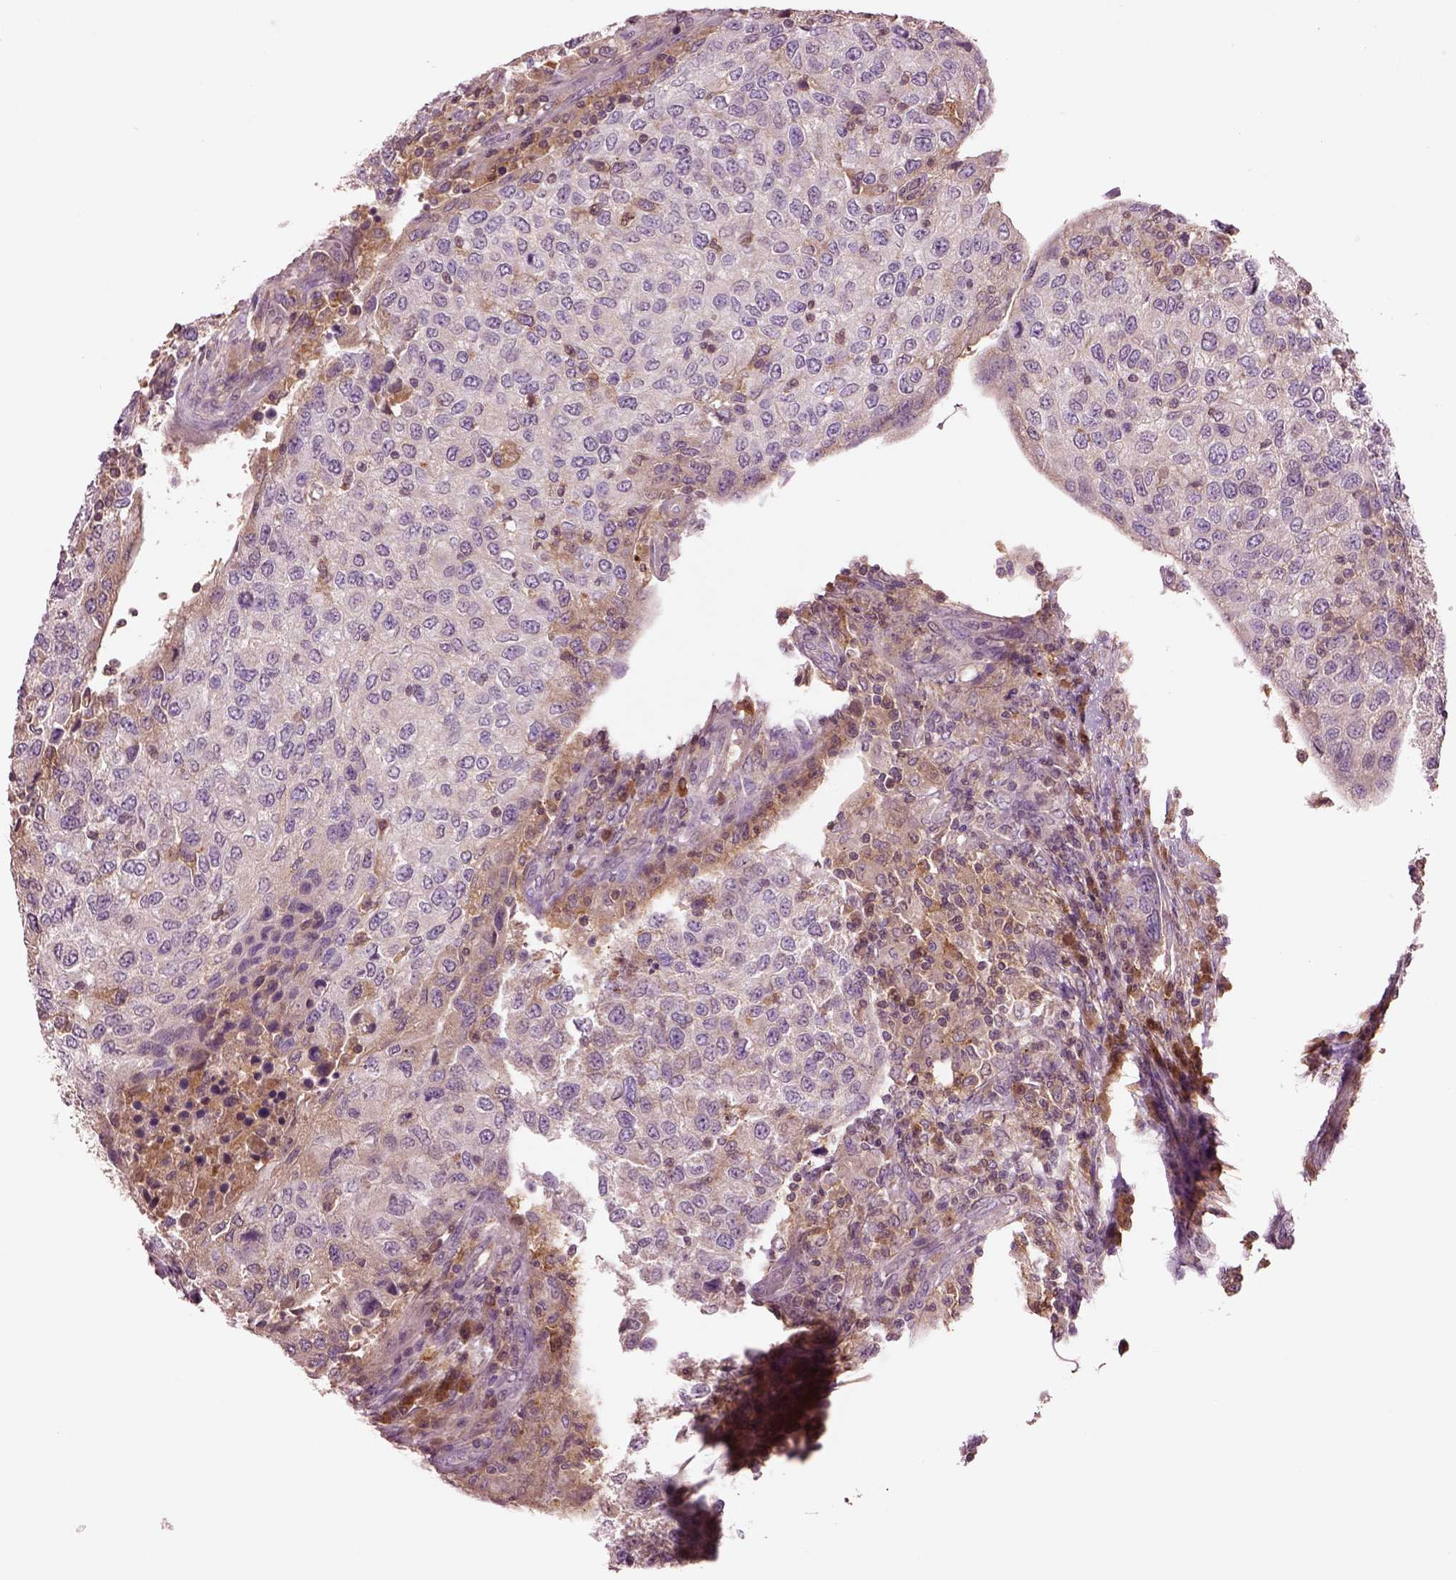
{"staining": {"intensity": "negative", "quantity": "none", "location": "none"}, "tissue": "urothelial cancer", "cell_type": "Tumor cells", "image_type": "cancer", "snomed": [{"axis": "morphology", "description": "Urothelial carcinoma, High grade"}, {"axis": "topography", "description": "Urinary bladder"}], "caption": "Image shows no significant protein positivity in tumor cells of urothelial cancer.", "gene": "MDP1", "patient": {"sex": "female", "age": 78}}